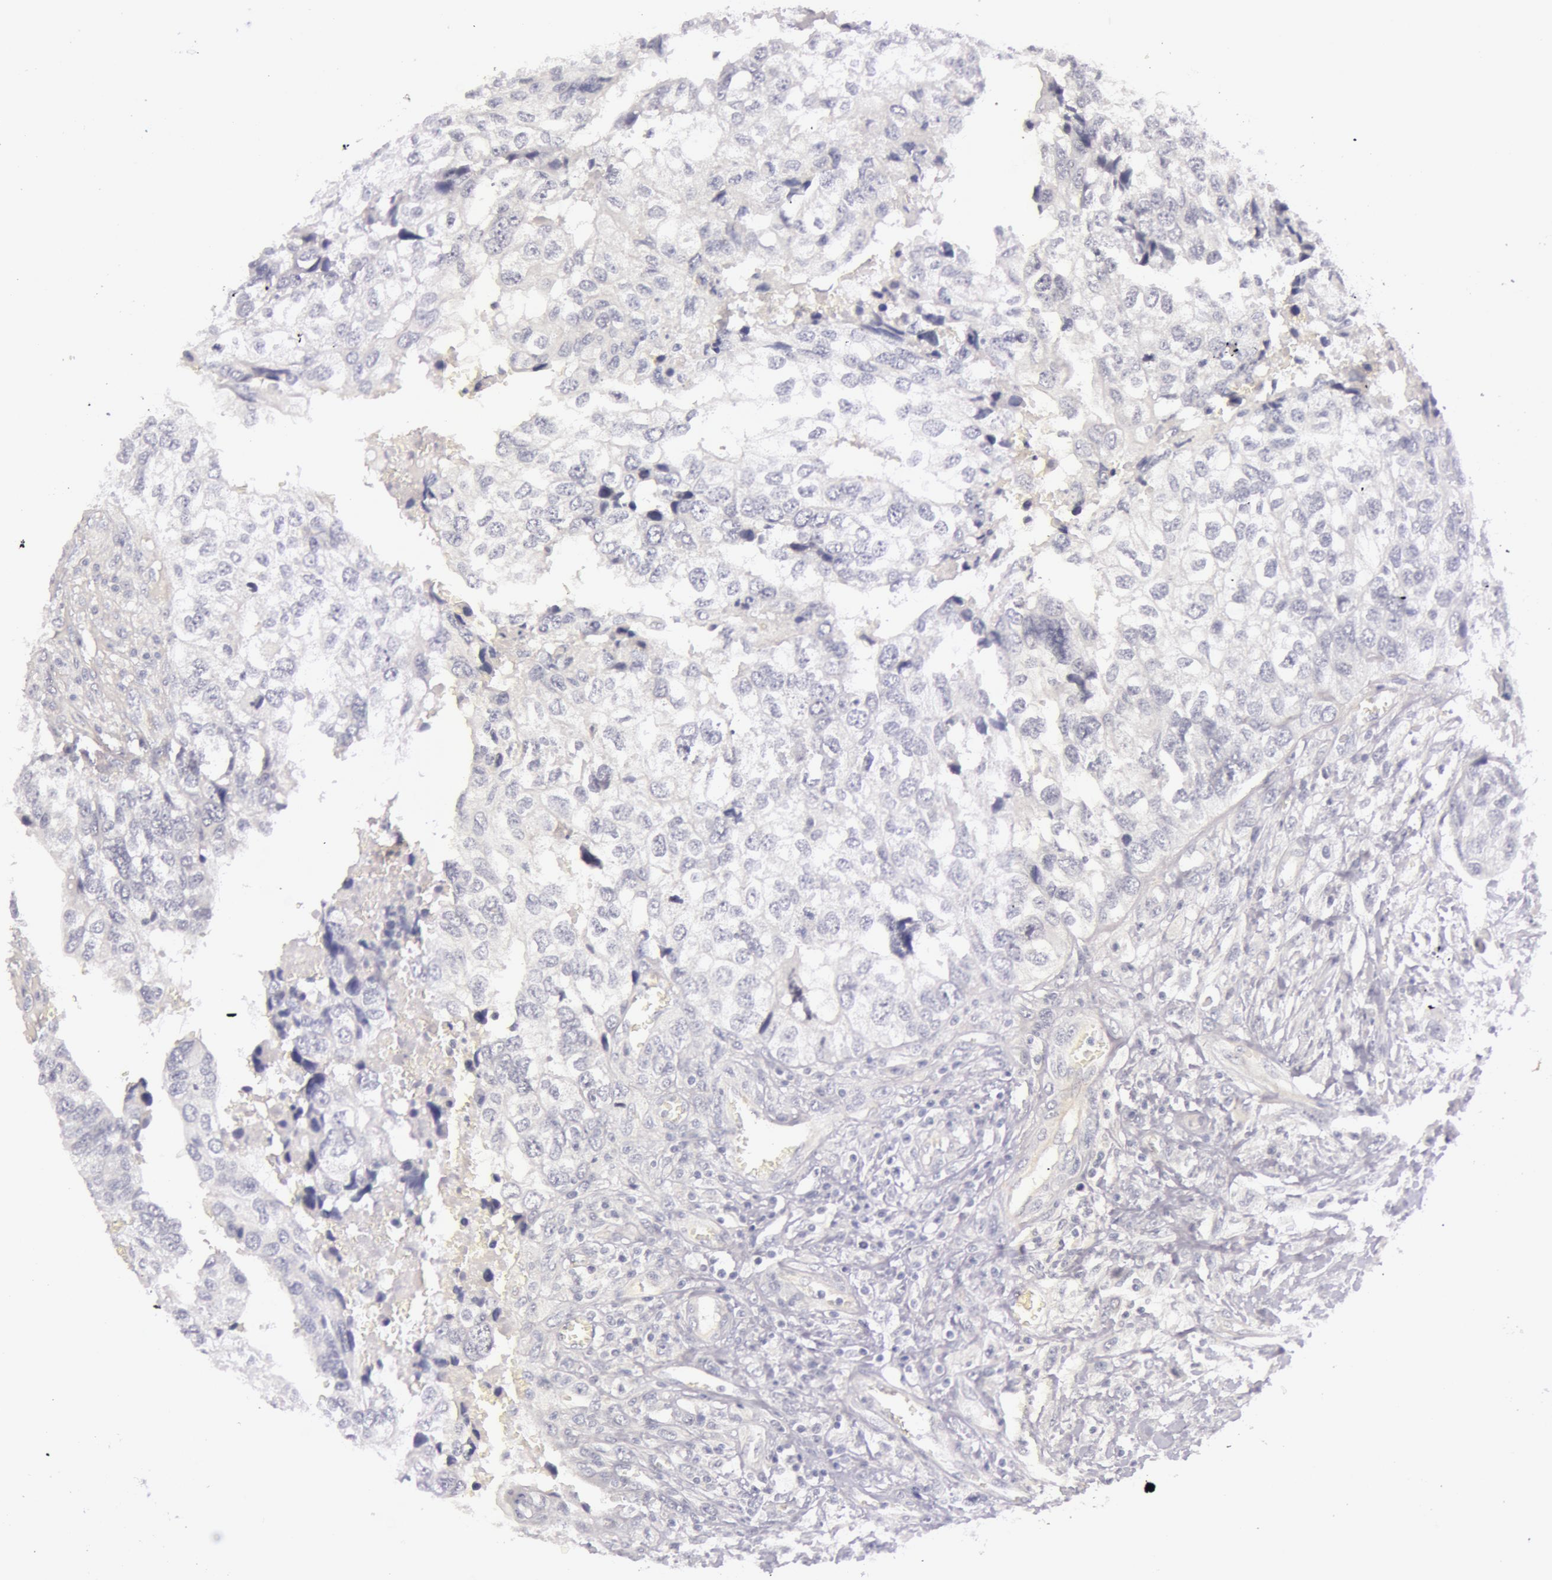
{"staining": {"intensity": "negative", "quantity": "none", "location": "none"}, "tissue": "breast cancer", "cell_type": "Tumor cells", "image_type": "cancer", "snomed": [{"axis": "morphology", "description": "Neoplasm, malignant, NOS"}, {"axis": "topography", "description": "Breast"}], "caption": "Protein analysis of breast cancer (neoplasm (malignant)) demonstrates no significant expression in tumor cells.", "gene": "RBMY1F", "patient": {"sex": "female", "age": 50}}